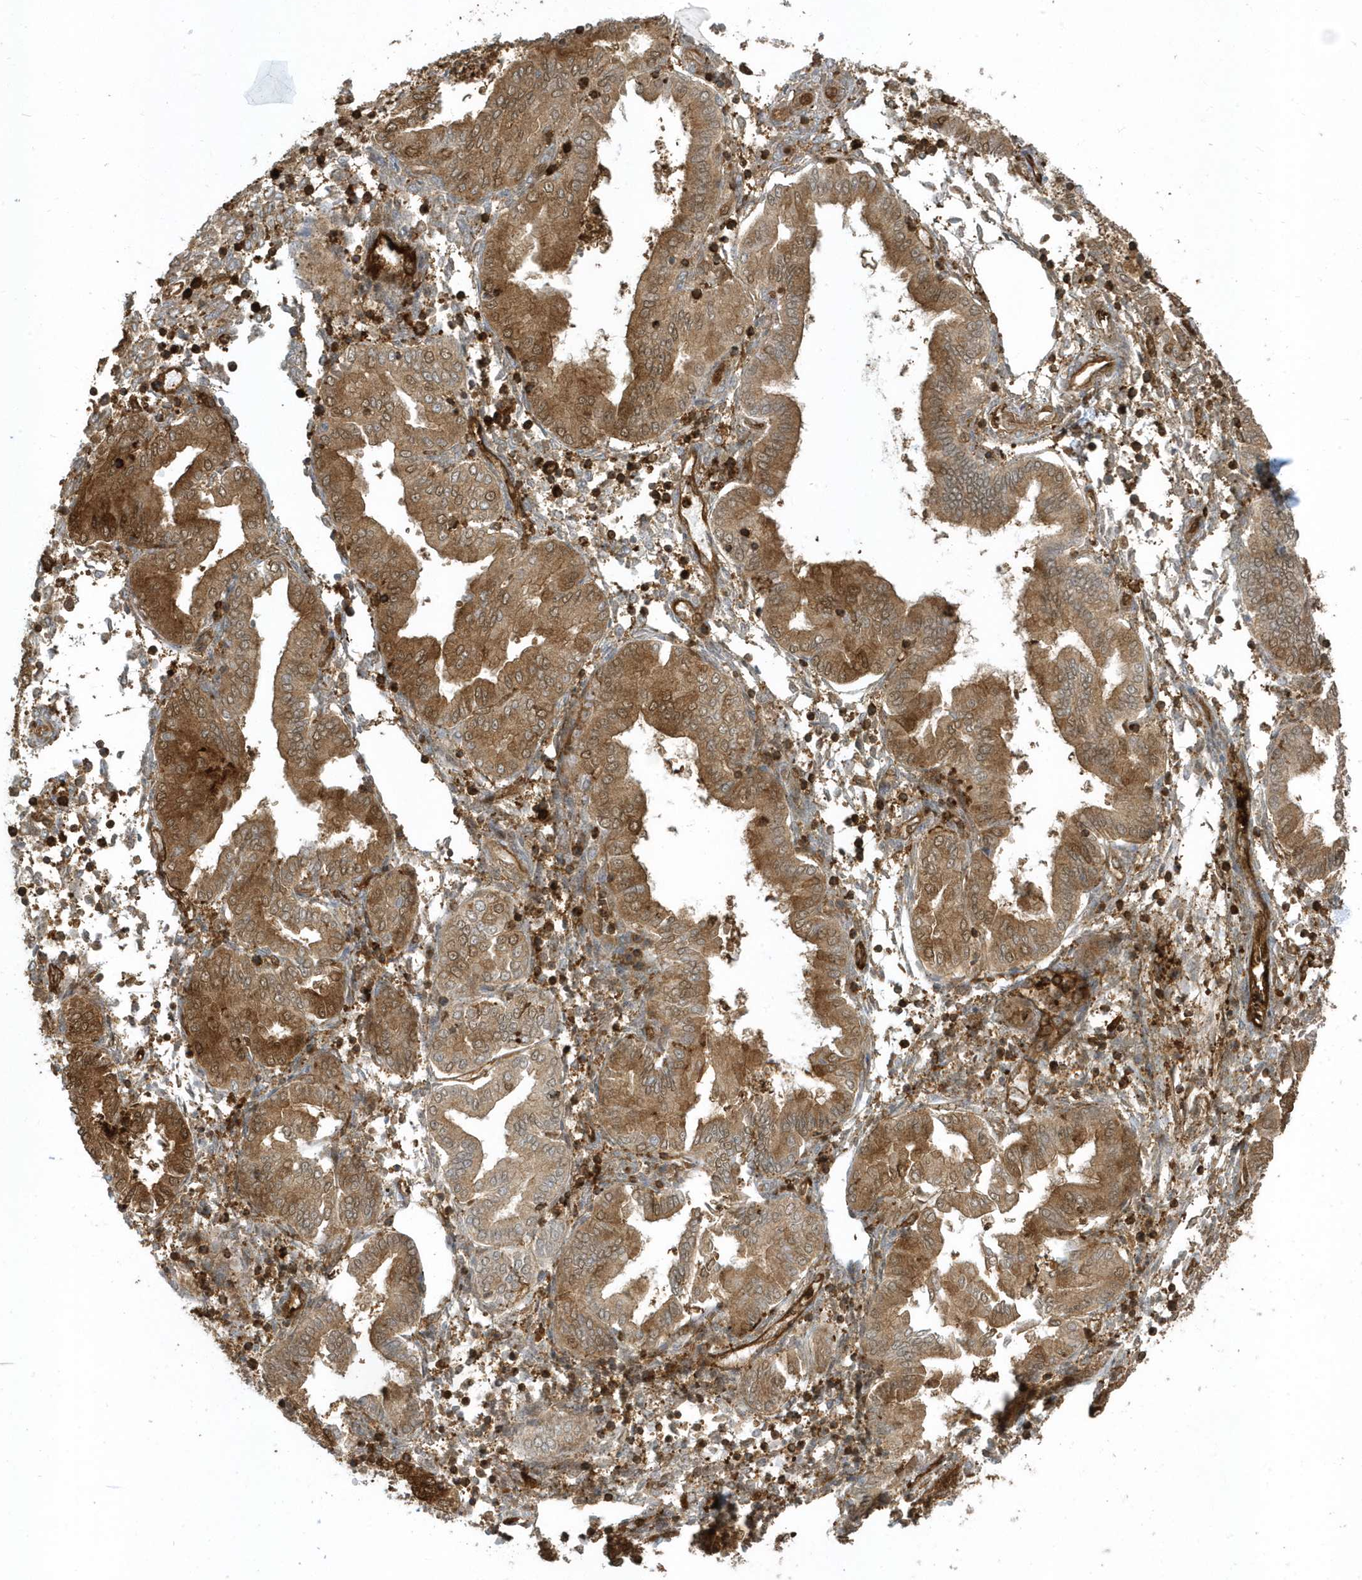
{"staining": {"intensity": "moderate", "quantity": ">75%", "location": "cytoplasmic/membranous"}, "tissue": "endometrium", "cell_type": "Cells in endometrial stroma", "image_type": "normal", "snomed": [{"axis": "morphology", "description": "Normal tissue, NOS"}, {"axis": "topography", "description": "Endometrium"}], "caption": "Immunohistochemistry (IHC) staining of unremarkable endometrium, which shows medium levels of moderate cytoplasmic/membranous expression in about >75% of cells in endometrial stroma indicating moderate cytoplasmic/membranous protein positivity. The staining was performed using DAB (3,3'-diaminobenzidine) (brown) for protein detection and nuclei were counterstained in hematoxylin (blue).", "gene": "CLCN6", "patient": {"sex": "female", "age": 53}}